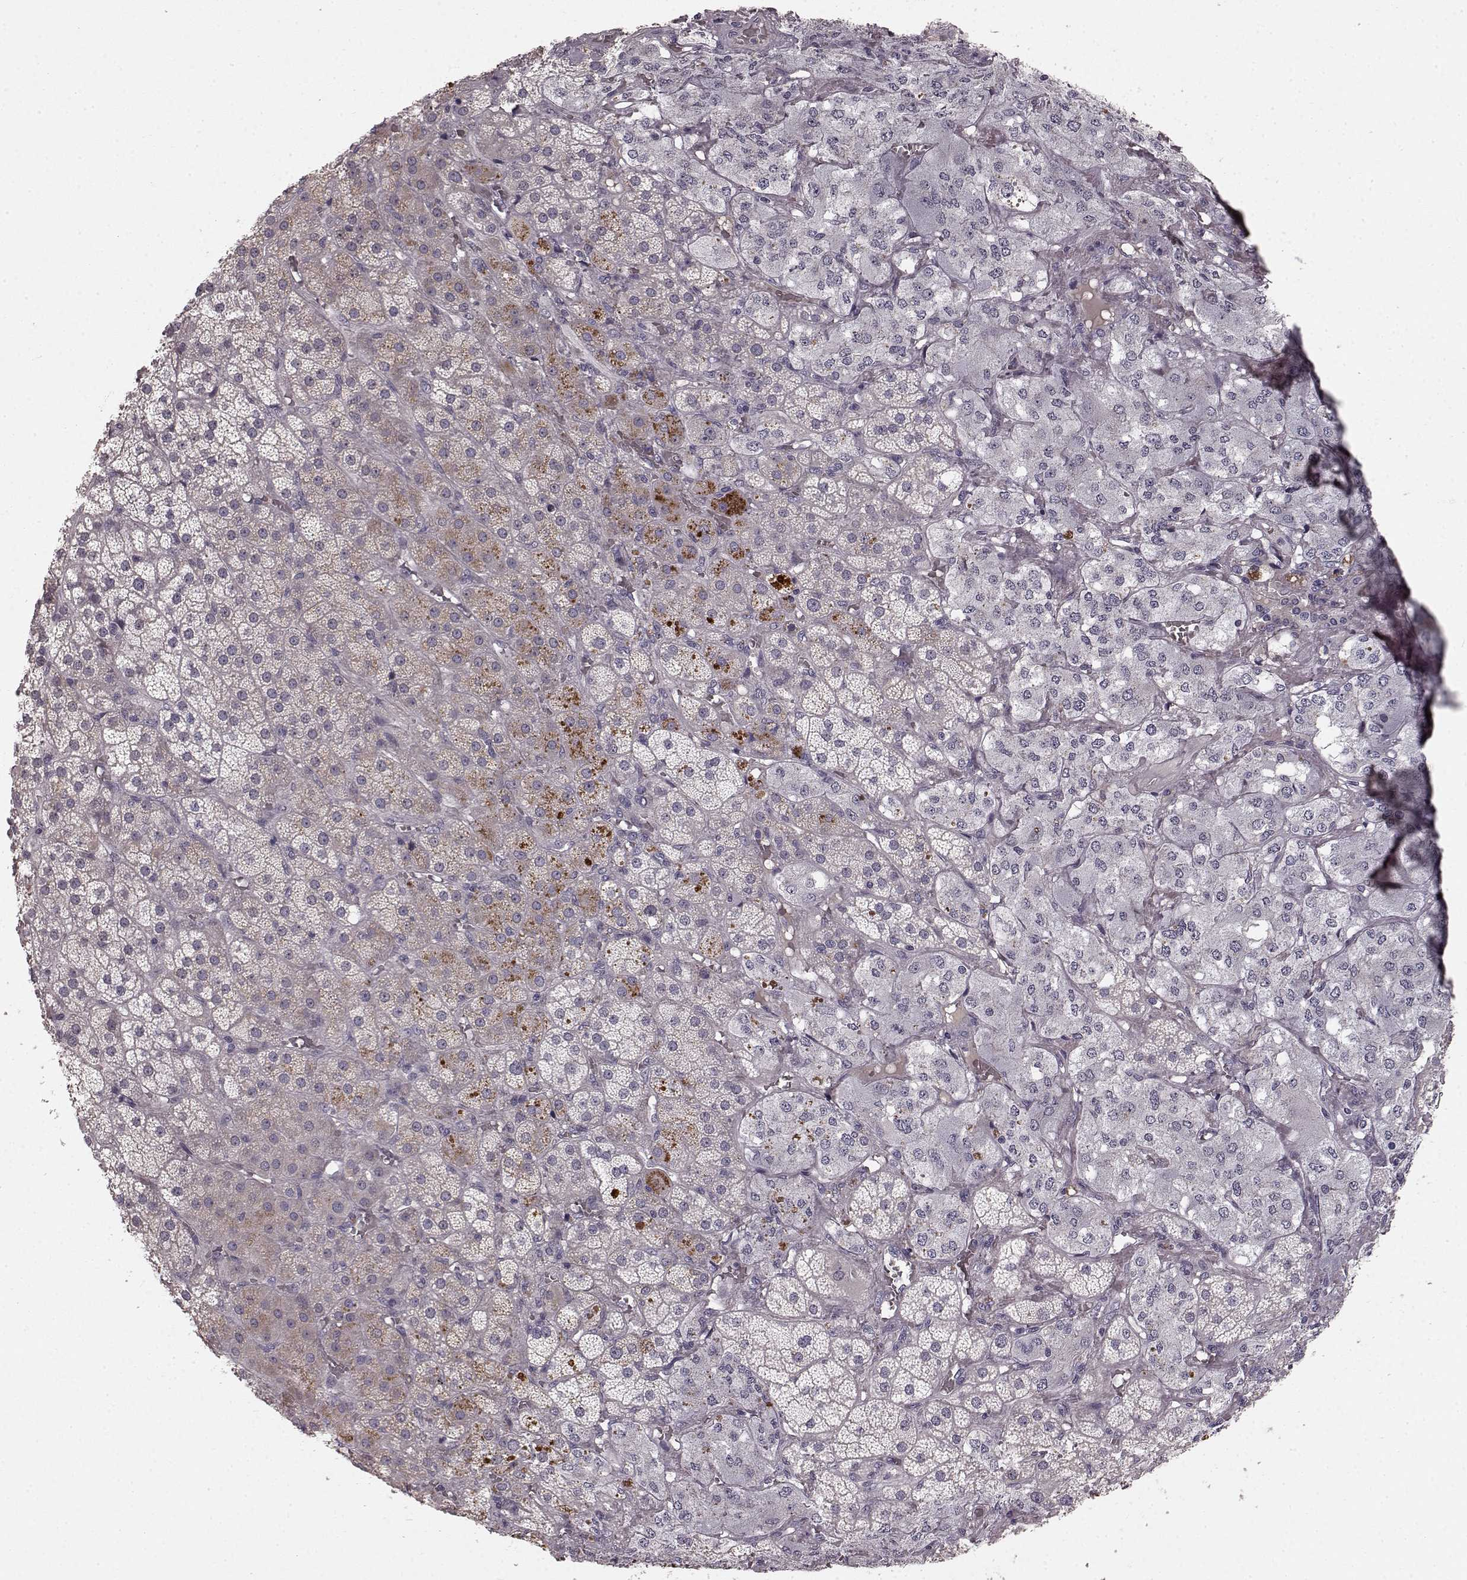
{"staining": {"intensity": "weak", "quantity": "<25%", "location": "cytoplasmic/membranous"}, "tissue": "adrenal gland", "cell_type": "Glandular cells", "image_type": "normal", "snomed": [{"axis": "morphology", "description": "Normal tissue, NOS"}, {"axis": "topography", "description": "Adrenal gland"}], "caption": "DAB immunohistochemical staining of benign human adrenal gland reveals no significant positivity in glandular cells. (Immunohistochemistry (ihc), brightfield microscopy, high magnification).", "gene": "SLC22A18", "patient": {"sex": "male", "age": 57}}